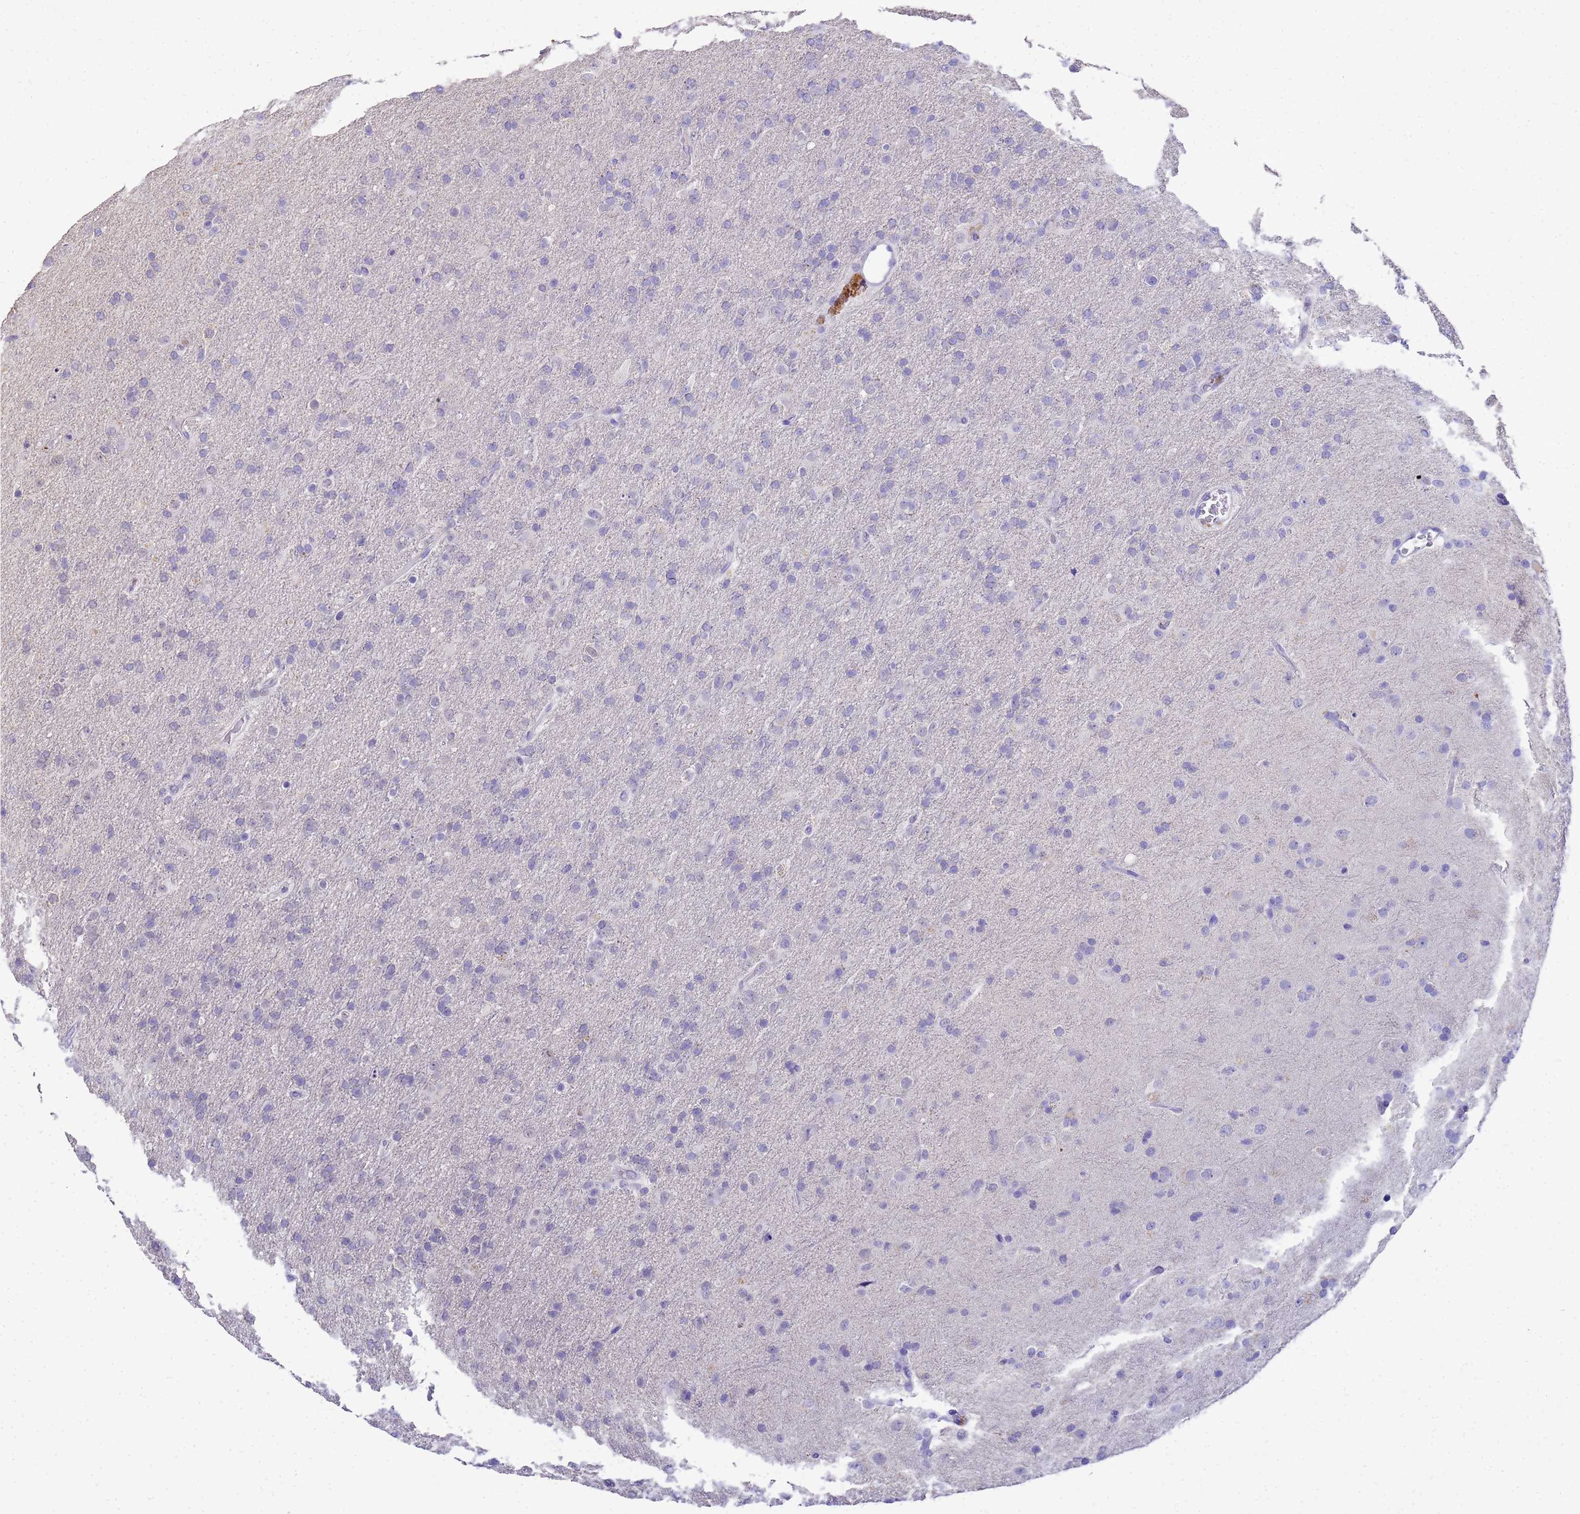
{"staining": {"intensity": "negative", "quantity": "none", "location": "none"}, "tissue": "glioma", "cell_type": "Tumor cells", "image_type": "cancer", "snomed": [{"axis": "morphology", "description": "Glioma, malignant, Low grade"}, {"axis": "topography", "description": "Brain"}], "caption": "This is an immunohistochemistry photomicrograph of human glioma. There is no expression in tumor cells.", "gene": "MS4A13", "patient": {"sex": "male", "age": 65}}